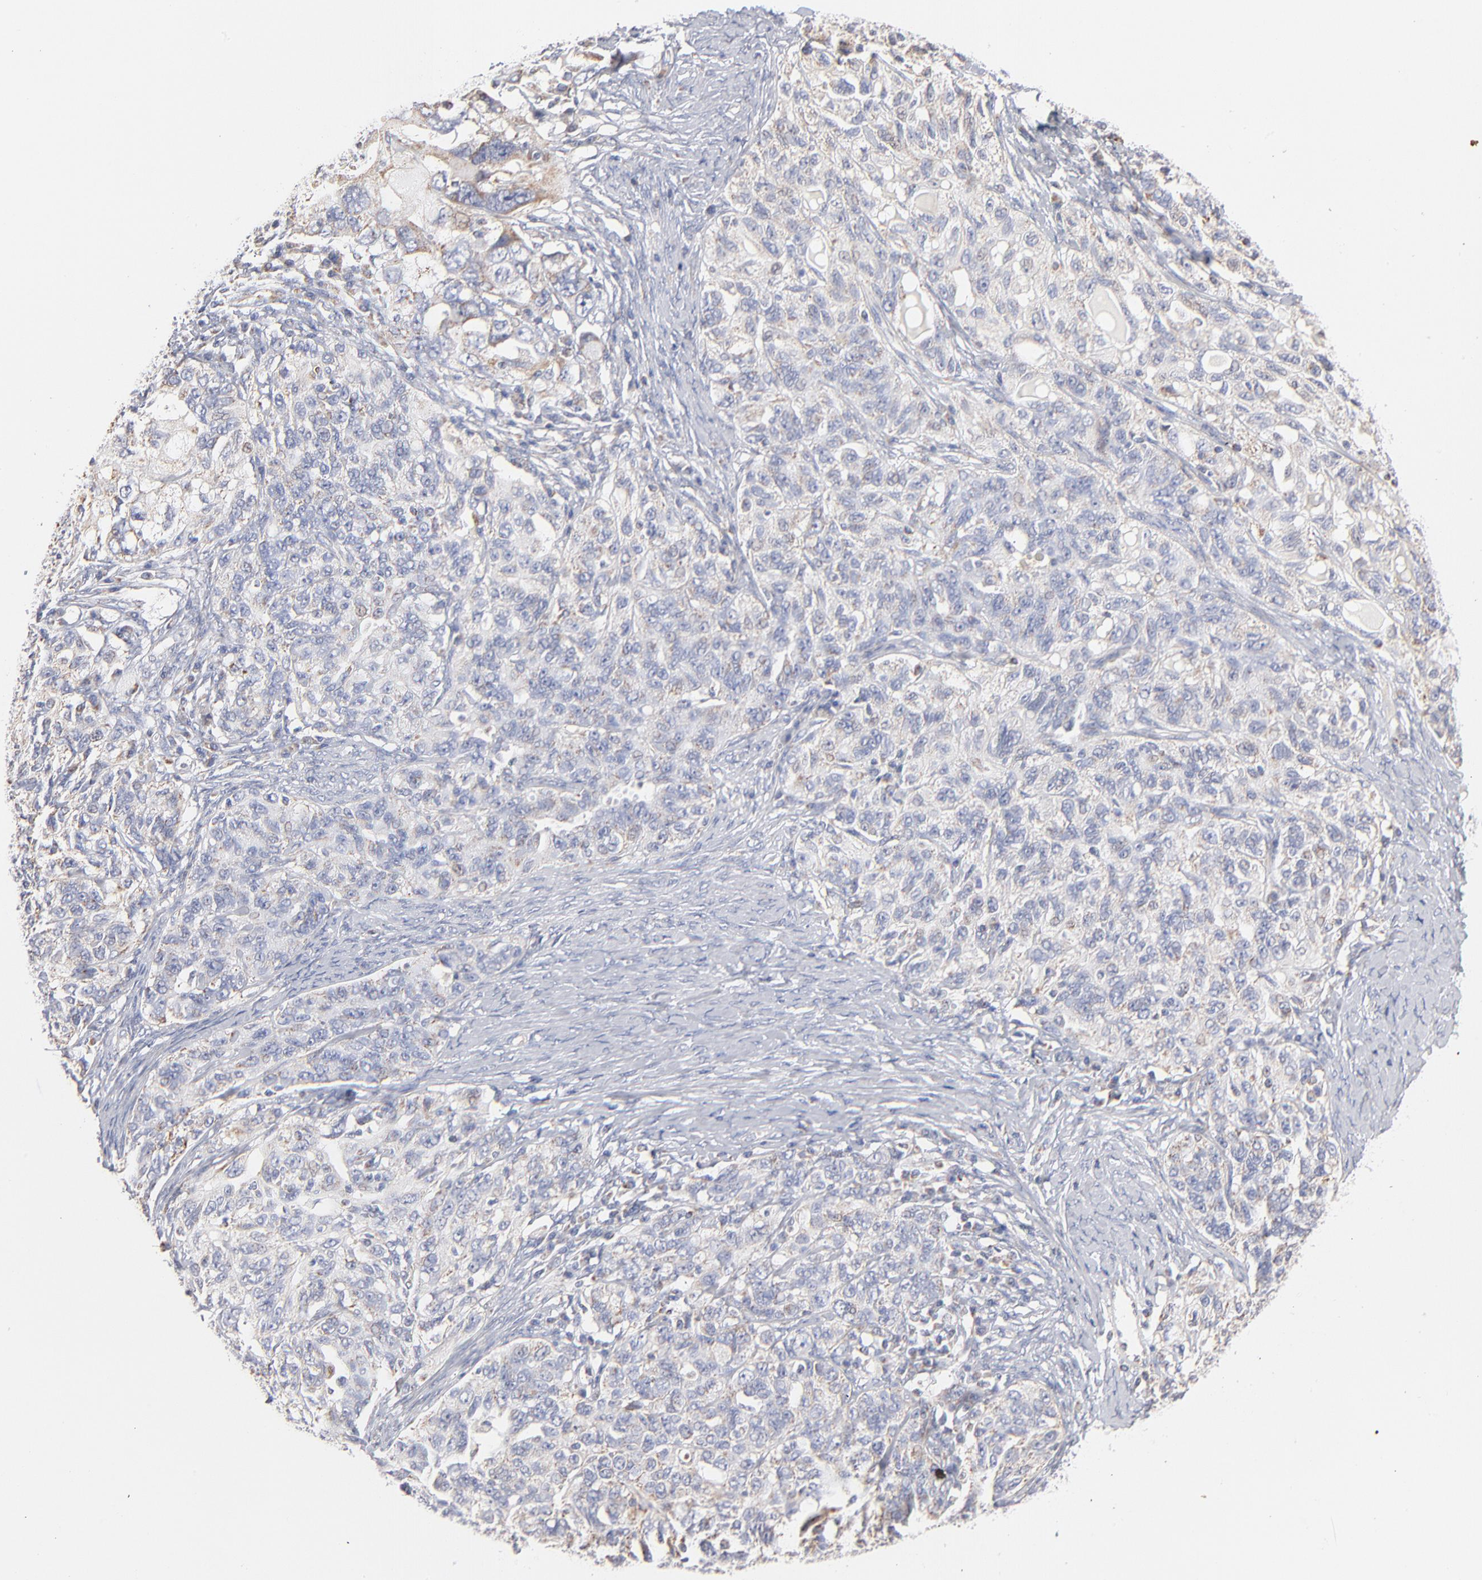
{"staining": {"intensity": "moderate", "quantity": ">75%", "location": "cytoplasmic/membranous"}, "tissue": "ovarian cancer", "cell_type": "Tumor cells", "image_type": "cancer", "snomed": [{"axis": "morphology", "description": "Cystadenocarcinoma, serous, NOS"}, {"axis": "topography", "description": "Ovary"}], "caption": "Immunohistochemistry (IHC) (DAB) staining of human ovarian cancer shows moderate cytoplasmic/membranous protein expression in about >75% of tumor cells.", "gene": "MRPL58", "patient": {"sex": "female", "age": 82}}